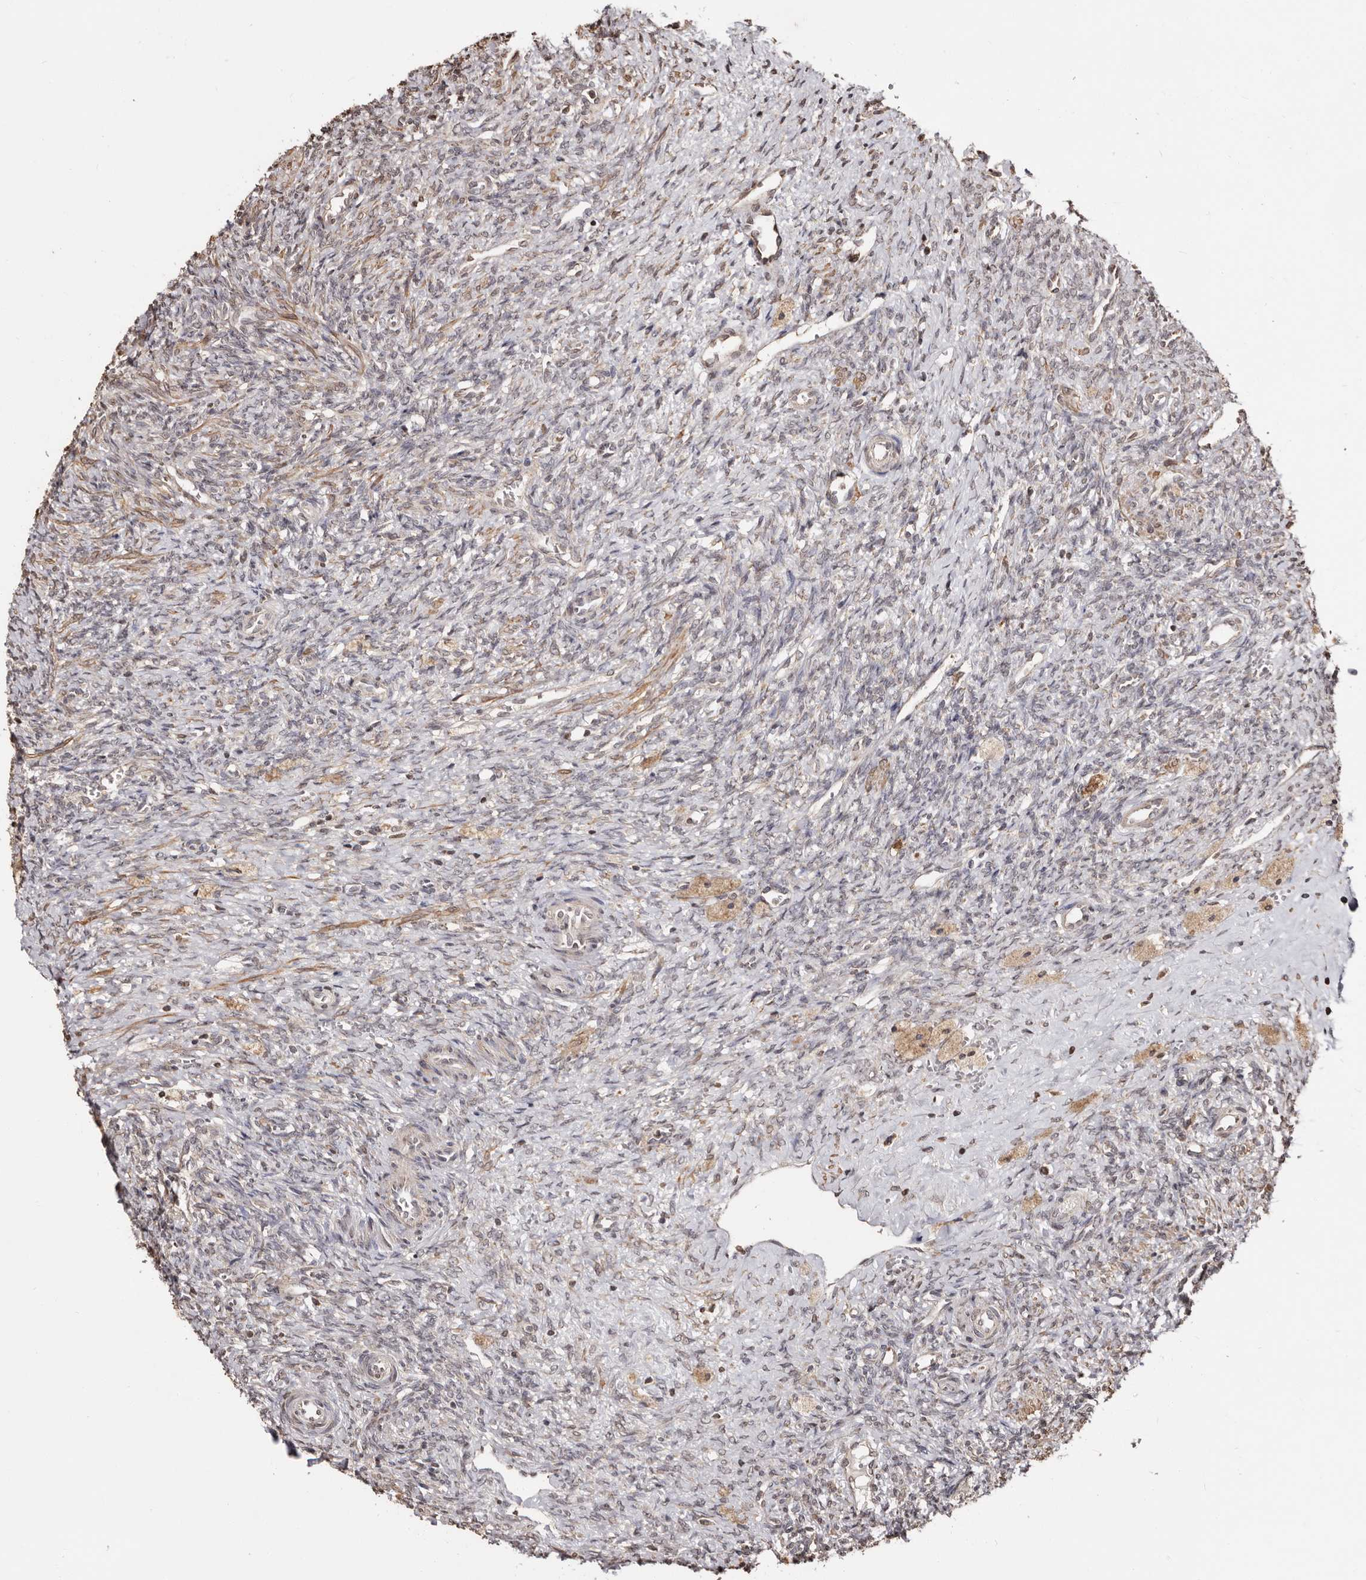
{"staining": {"intensity": "negative", "quantity": "none", "location": "none"}, "tissue": "ovary", "cell_type": "Ovarian stroma cells", "image_type": "normal", "snomed": [{"axis": "morphology", "description": "Normal tissue, NOS"}, {"axis": "topography", "description": "Ovary"}], "caption": "An immunohistochemistry (IHC) histopathology image of normal ovary is shown. There is no staining in ovarian stroma cells of ovary. The staining is performed using DAB (3,3'-diaminobenzidine) brown chromogen with nuclei counter-stained in using hematoxylin.", "gene": "CCDC190", "patient": {"sex": "female", "age": 41}}